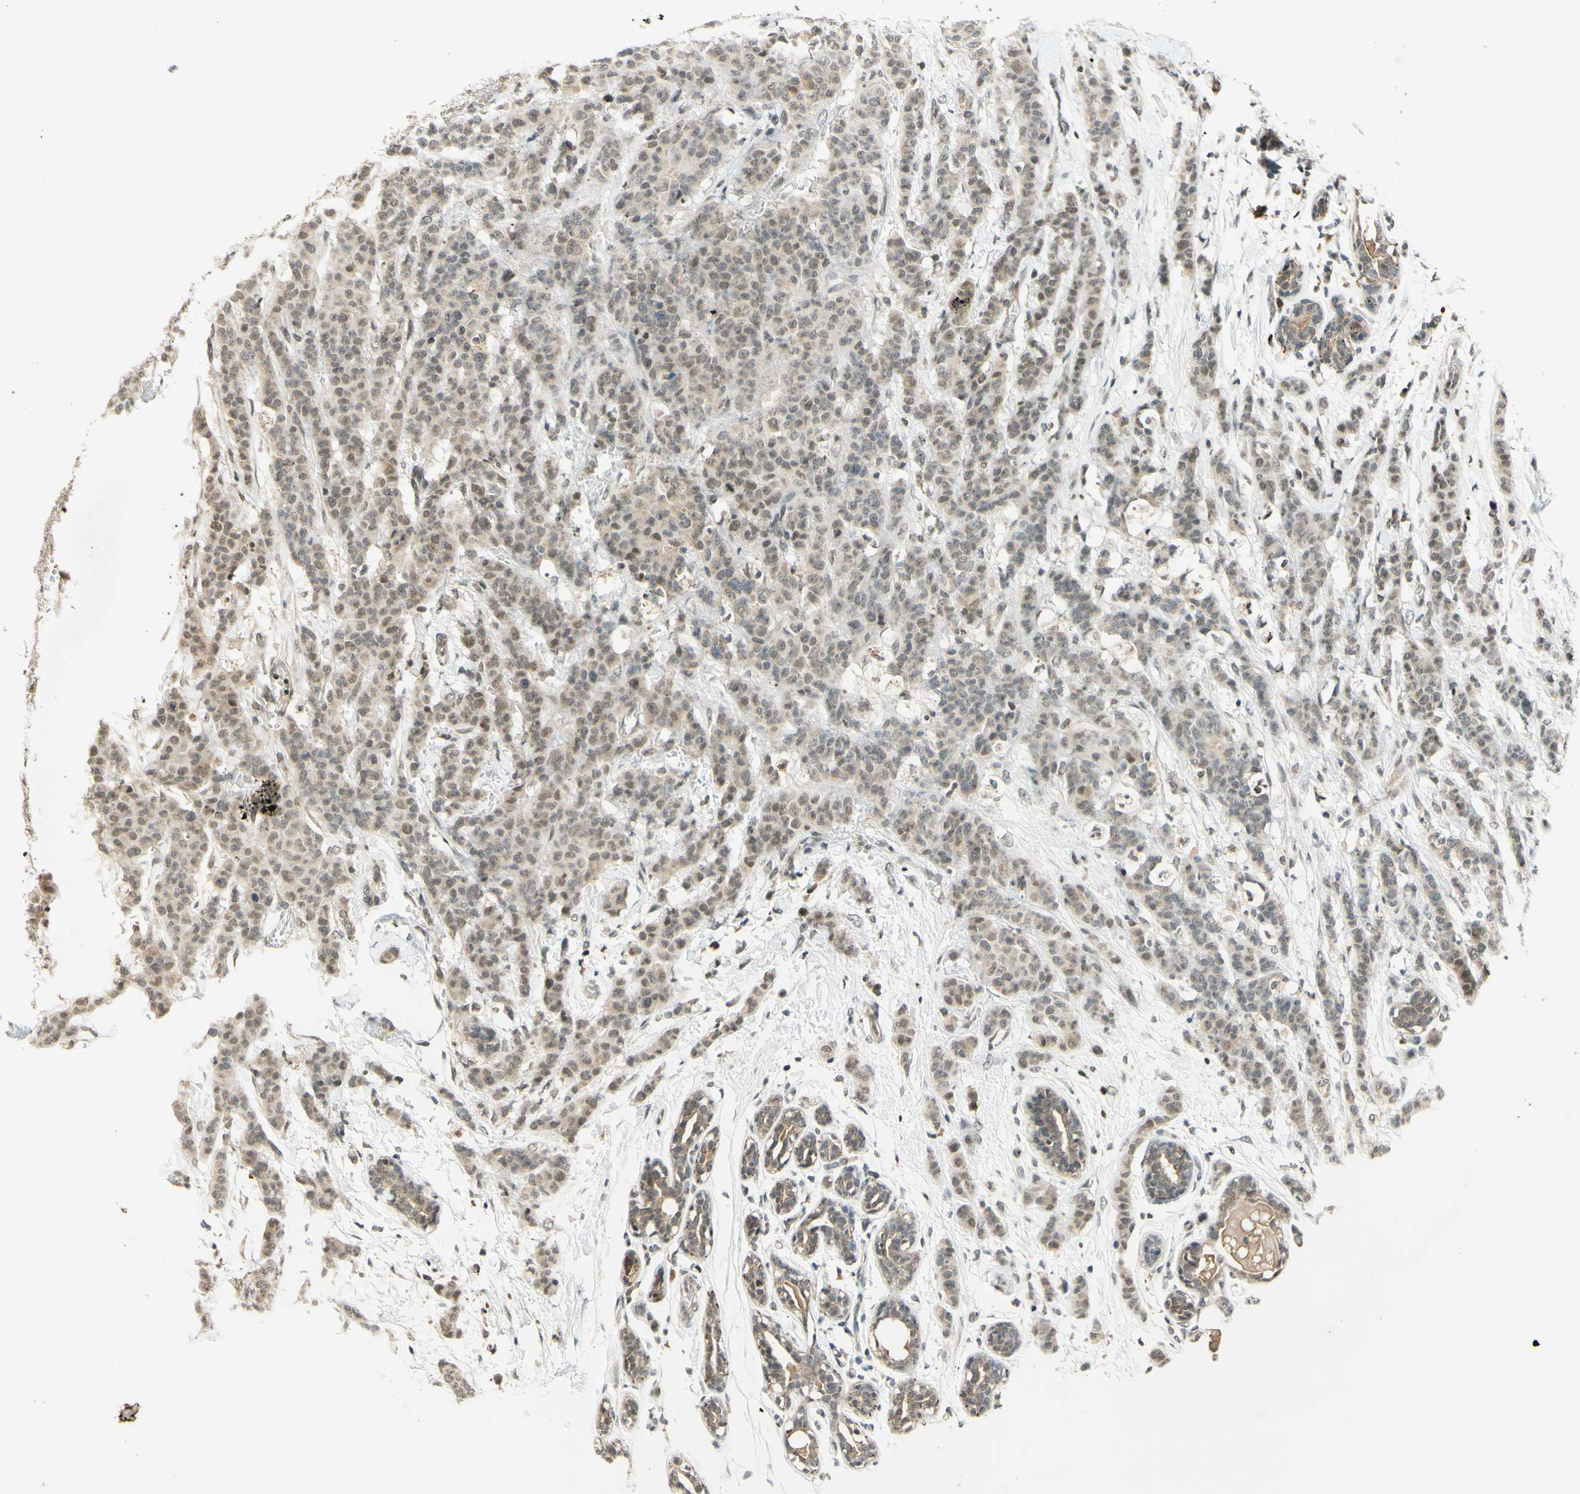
{"staining": {"intensity": "weak", "quantity": ">75%", "location": "nuclear"}, "tissue": "breast cancer", "cell_type": "Tumor cells", "image_type": "cancer", "snomed": [{"axis": "morphology", "description": "Normal tissue, NOS"}, {"axis": "morphology", "description": "Duct carcinoma"}, {"axis": "topography", "description": "Breast"}], "caption": "About >75% of tumor cells in human invasive ductal carcinoma (breast) exhibit weak nuclear protein staining as visualized by brown immunohistochemical staining.", "gene": "SMARCB1", "patient": {"sex": "female", "age": 40}}